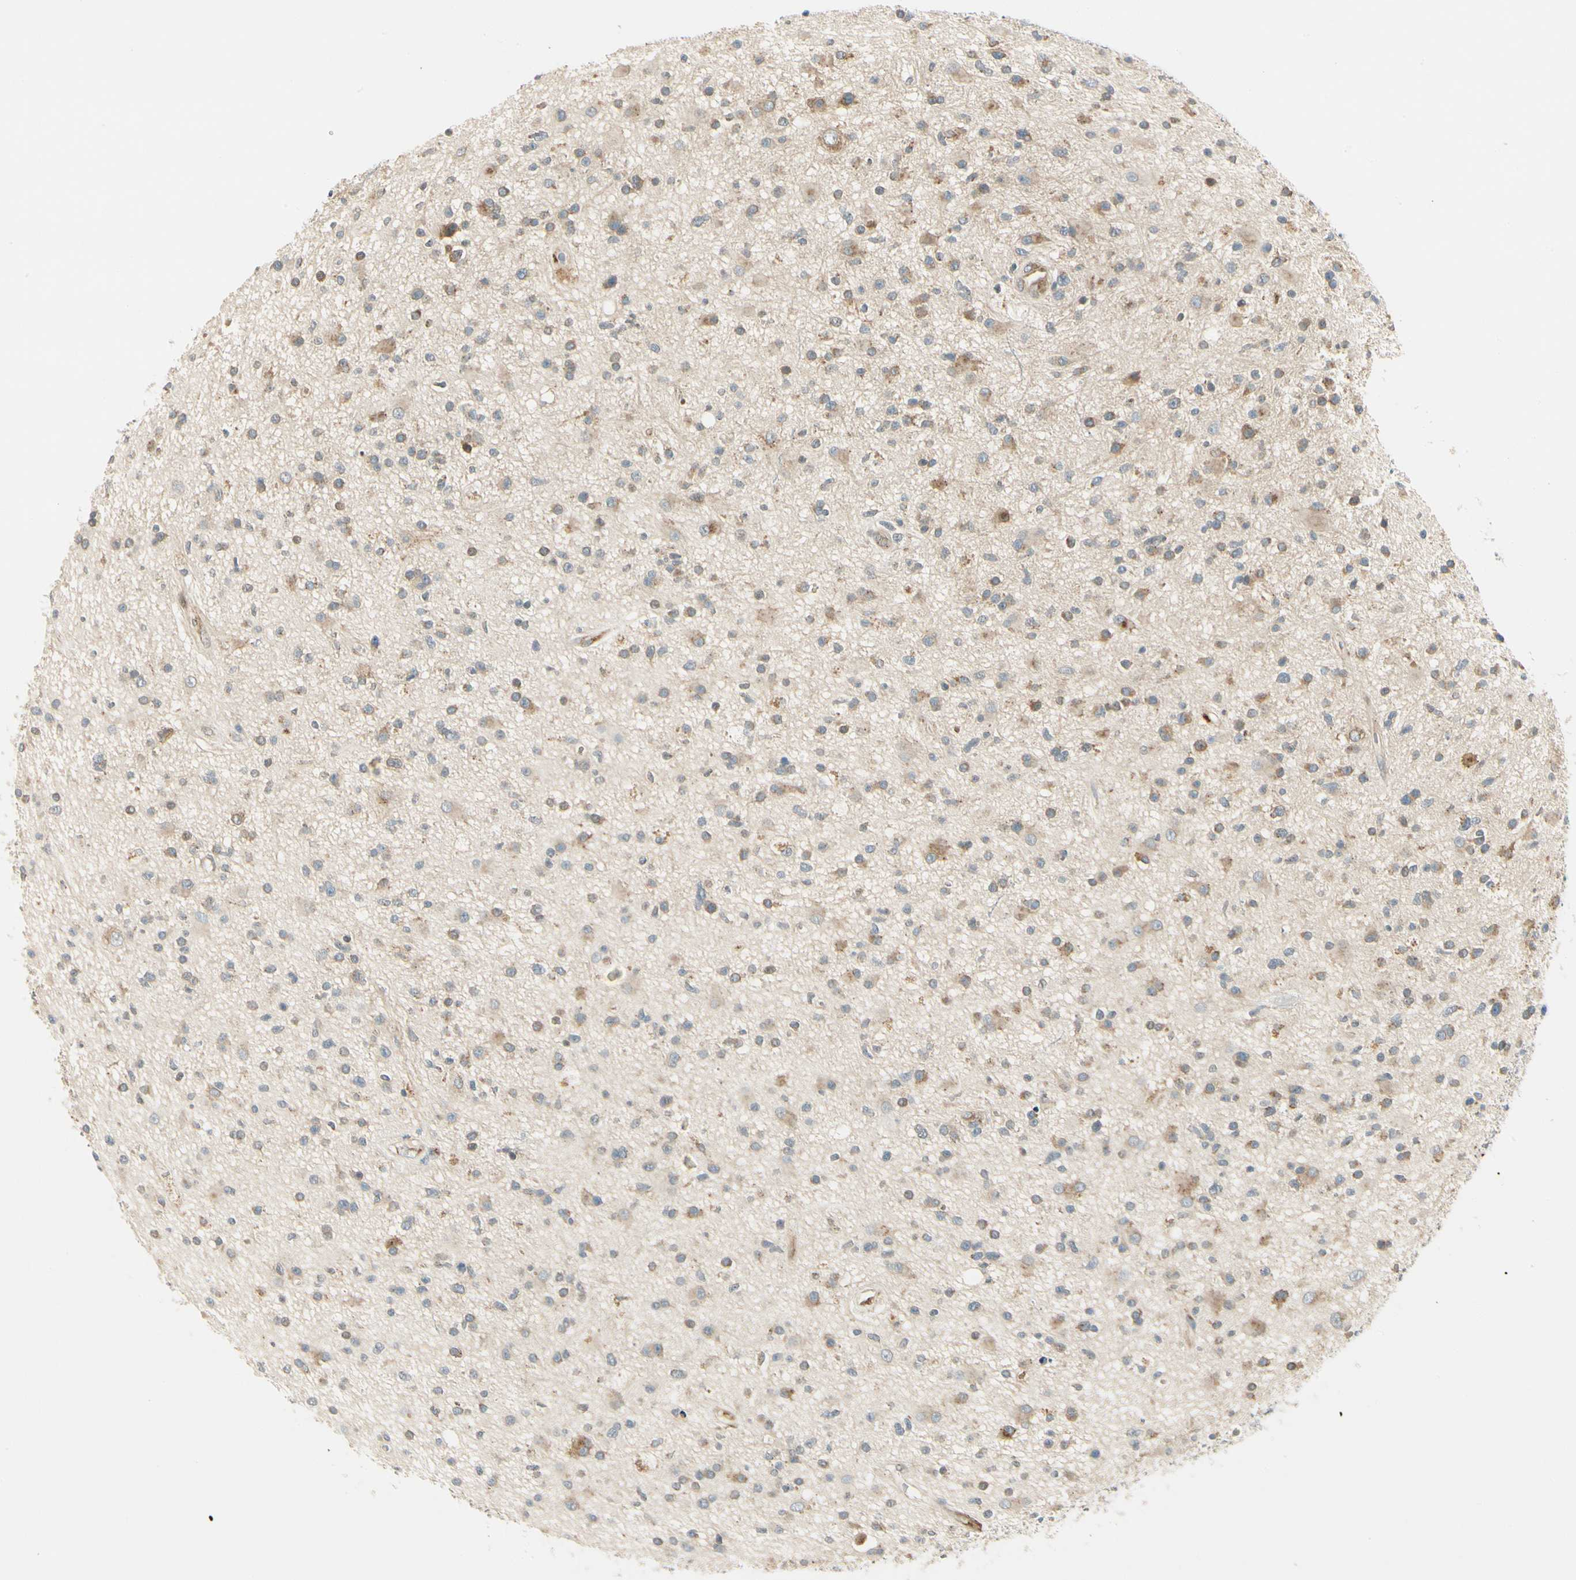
{"staining": {"intensity": "weak", "quantity": ">75%", "location": "cytoplasmic/membranous"}, "tissue": "glioma", "cell_type": "Tumor cells", "image_type": "cancer", "snomed": [{"axis": "morphology", "description": "Glioma, malignant, High grade"}, {"axis": "topography", "description": "Brain"}], "caption": "Immunohistochemical staining of human glioma demonstrates low levels of weak cytoplasmic/membranous expression in about >75% of tumor cells.", "gene": "MANSC1", "patient": {"sex": "male", "age": 33}}